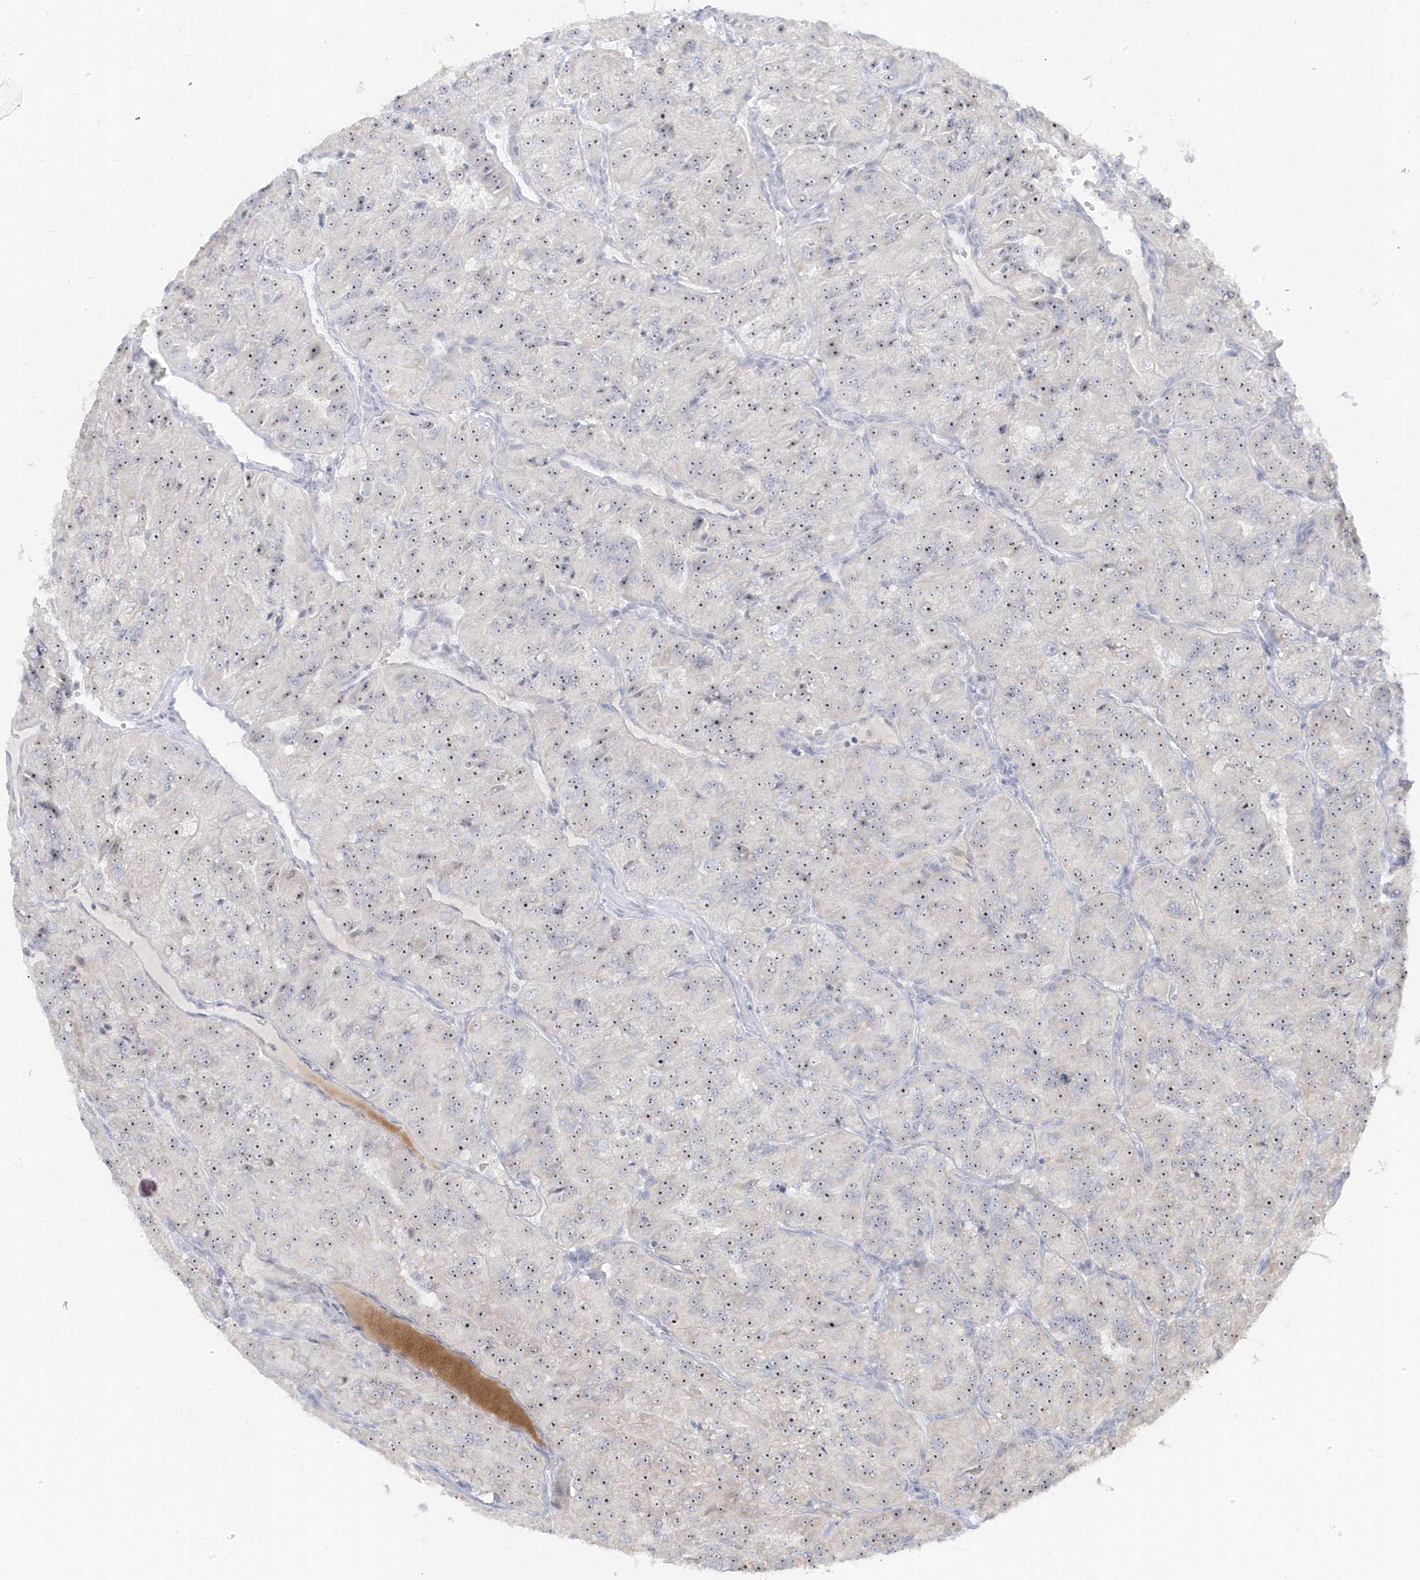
{"staining": {"intensity": "moderate", "quantity": ">75%", "location": "nuclear"}, "tissue": "renal cancer", "cell_type": "Tumor cells", "image_type": "cancer", "snomed": [{"axis": "morphology", "description": "Adenocarcinoma, NOS"}, {"axis": "topography", "description": "Kidney"}], "caption": "Tumor cells exhibit medium levels of moderate nuclear positivity in approximately >75% of cells in renal cancer (adenocarcinoma).", "gene": "TSEN15", "patient": {"sex": "female", "age": 63}}